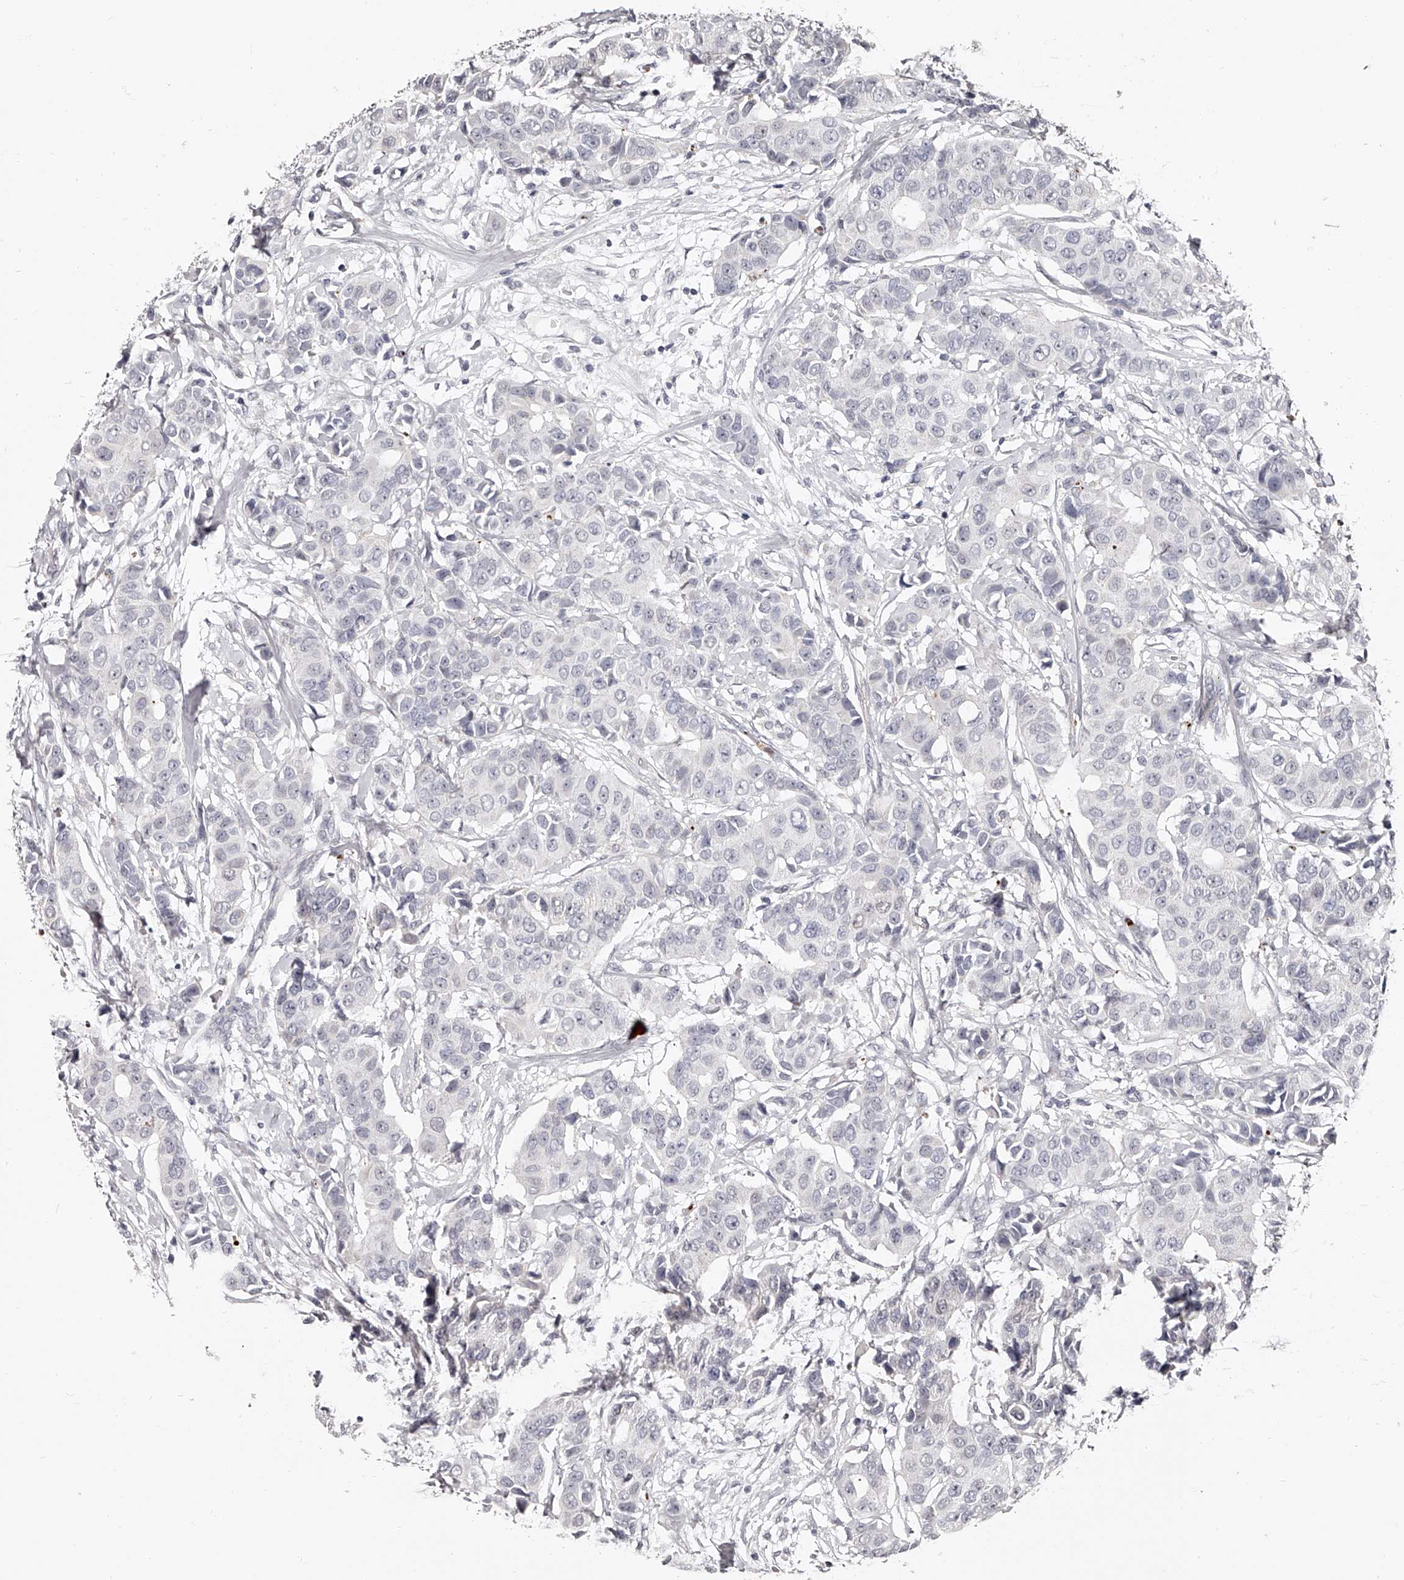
{"staining": {"intensity": "negative", "quantity": "none", "location": "none"}, "tissue": "breast cancer", "cell_type": "Tumor cells", "image_type": "cancer", "snomed": [{"axis": "morphology", "description": "Normal tissue, NOS"}, {"axis": "morphology", "description": "Duct carcinoma"}, {"axis": "topography", "description": "Breast"}], "caption": "DAB (3,3'-diaminobenzidine) immunohistochemical staining of infiltrating ductal carcinoma (breast) demonstrates no significant staining in tumor cells. (DAB immunohistochemistry, high magnification).", "gene": "URGCP", "patient": {"sex": "female", "age": 39}}